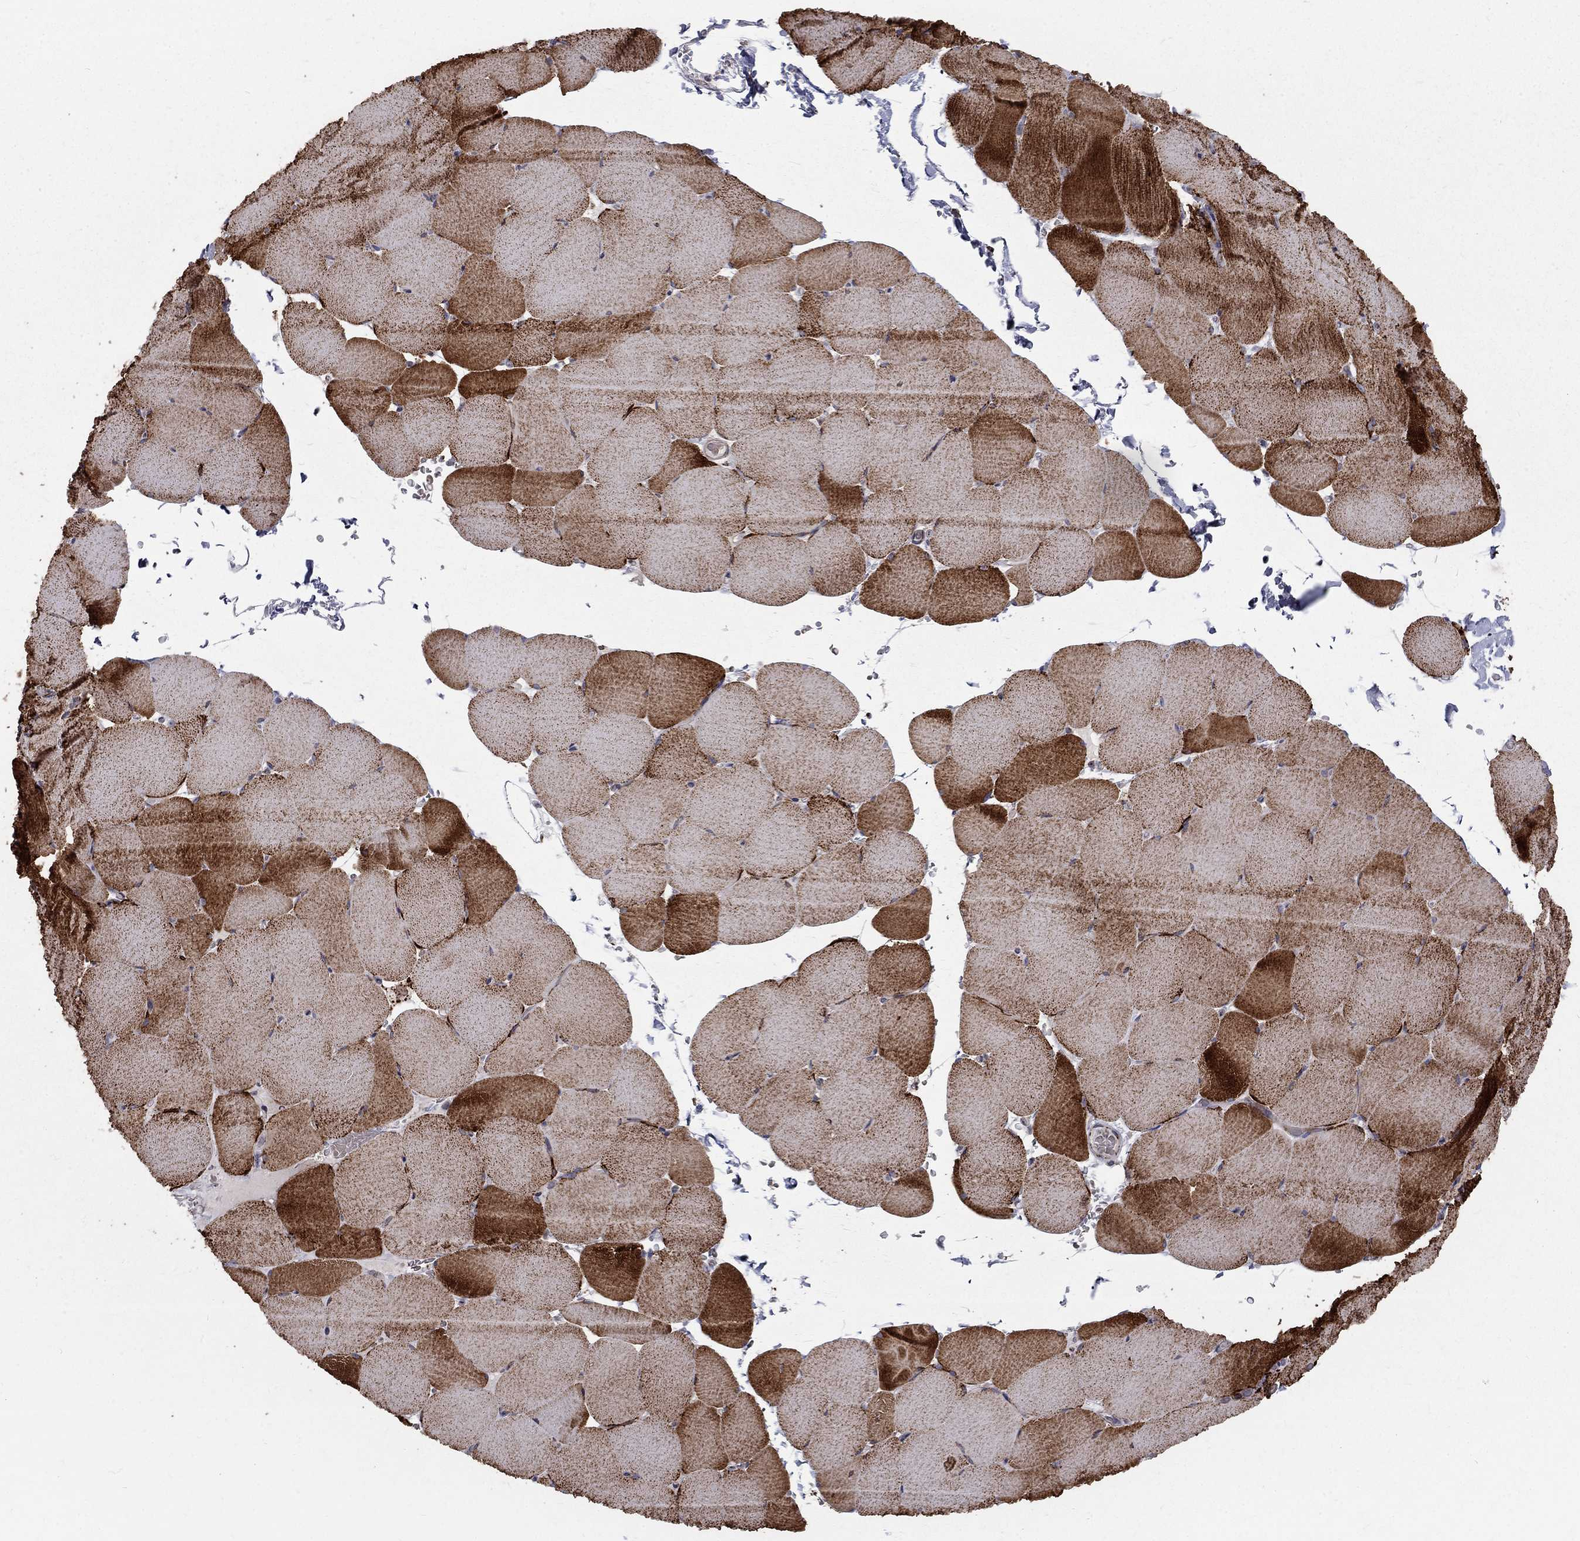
{"staining": {"intensity": "strong", "quantity": "25%-75%", "location": "cytoplasmic/membranous"}, "tissue": "skeletal muscle", "cell_type": "Myocytes", "image_type": "normal", "snomed": [{"axis": "morphology", "description": "Normal tissue, NOS"}, {"axis": "topography", "description": "Skeletal muscle"}], "caption": "Skeletal muscle stained with DAB immunohistochemistry shows high levels of strong cytoplasmic/membranous expression in approximately 25%-75% of myocytes.", "gene": "ALDH1B1", "patient": {"sex": "female", "age": 37}}